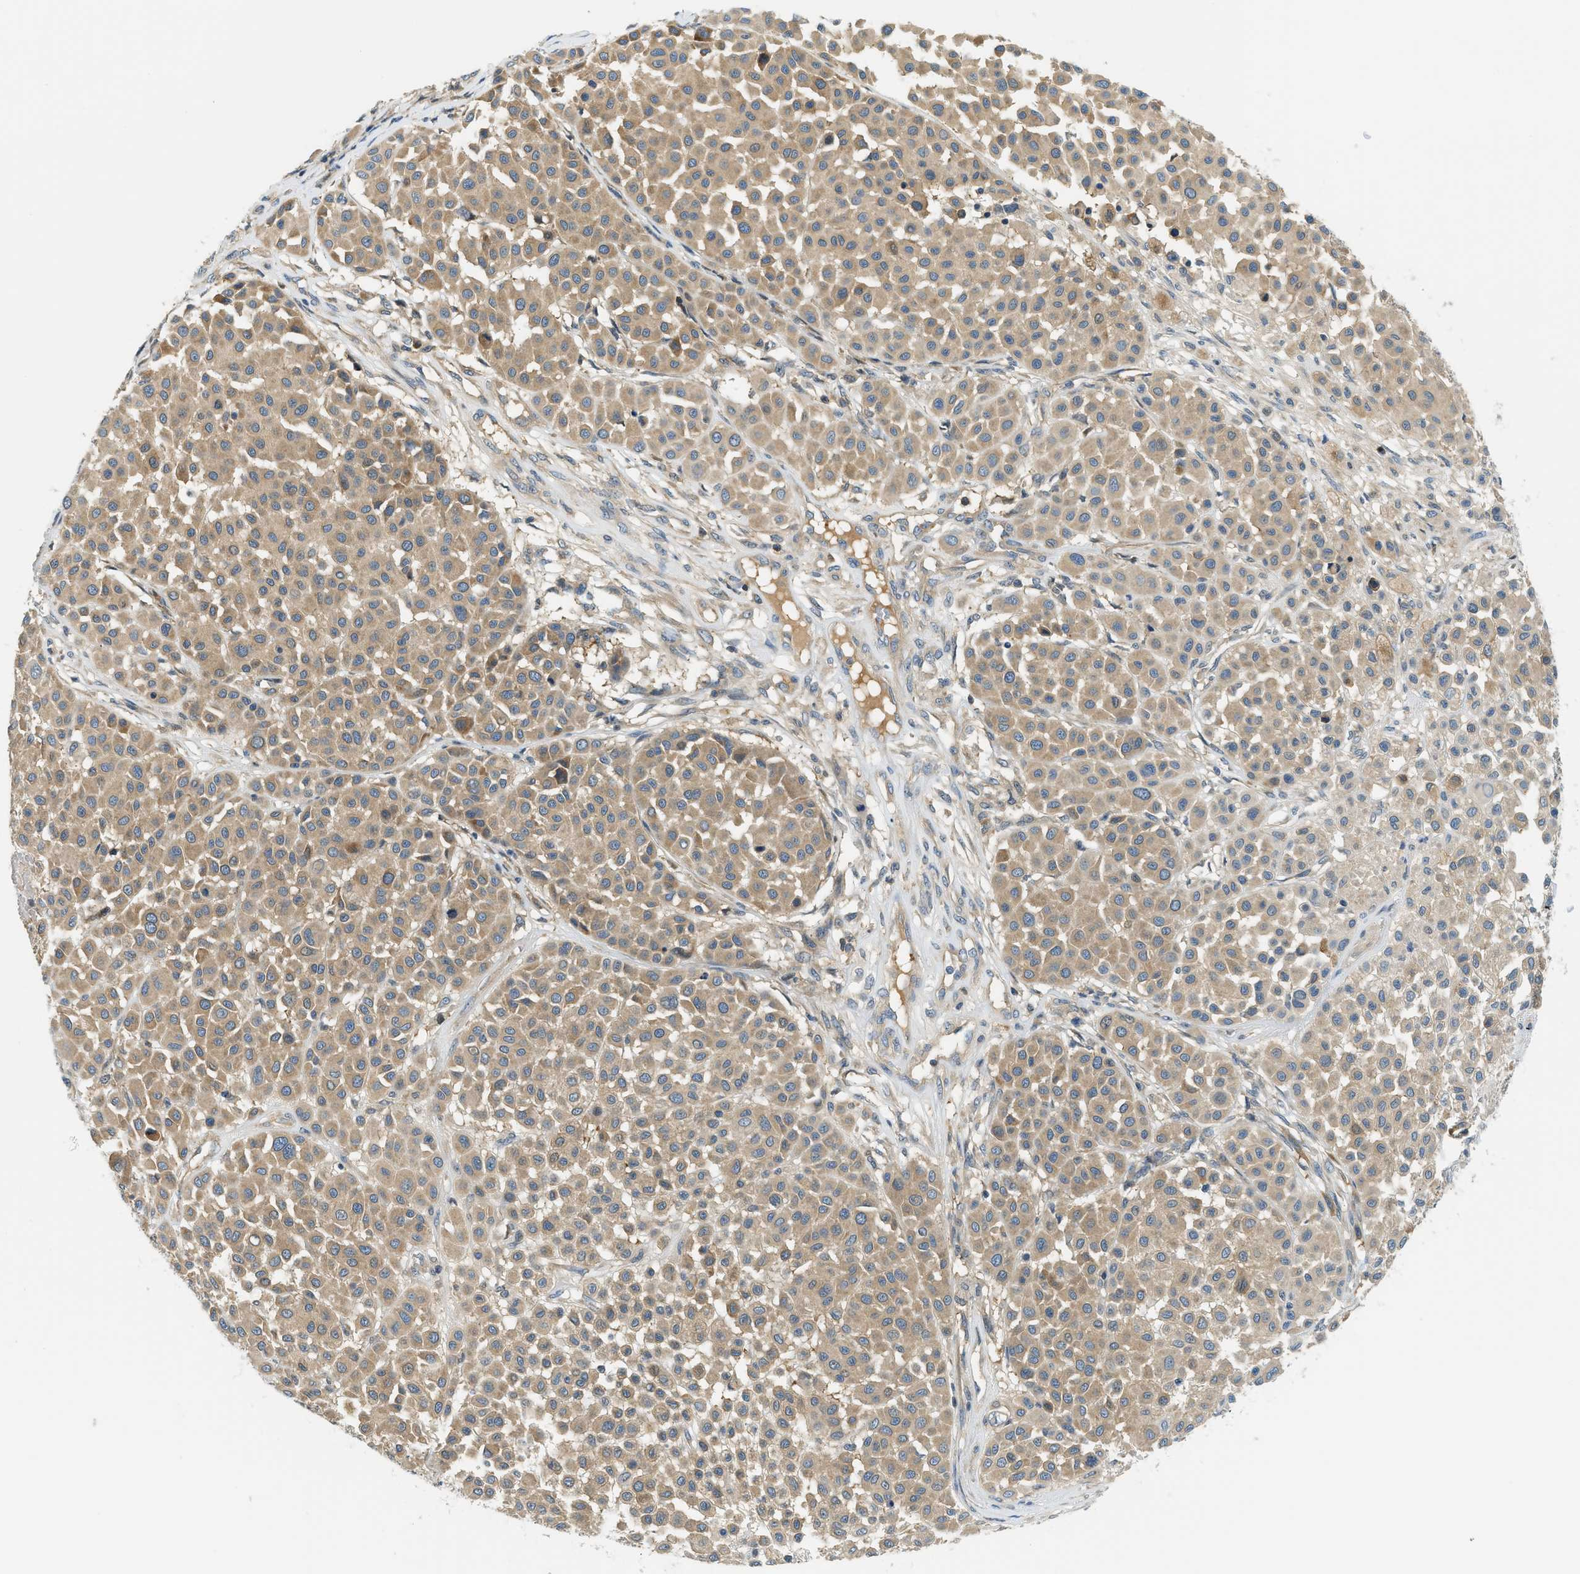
{"staining": {"intensity": "moderate", "quantity": ">75%", "location": "cytoplasmic/membranous"}, "tissue": "melanoma", "cell_type": "Tumor cells", "image_type": "cancer", "snomed": [{"axis": "morphology", "description": "Malignant melanoma, Metastatic site"}, {"axis": "topography", "description": "Soft tissue"}], "caption": "There is medium levels of moderate cytoplasmic/membranous expression in tumor cells of melanoma, as demonstrated by immunohistochemical staining (brown color).", "gene": "KCNK1", "patient": {"sex": "male", "age": 41}}